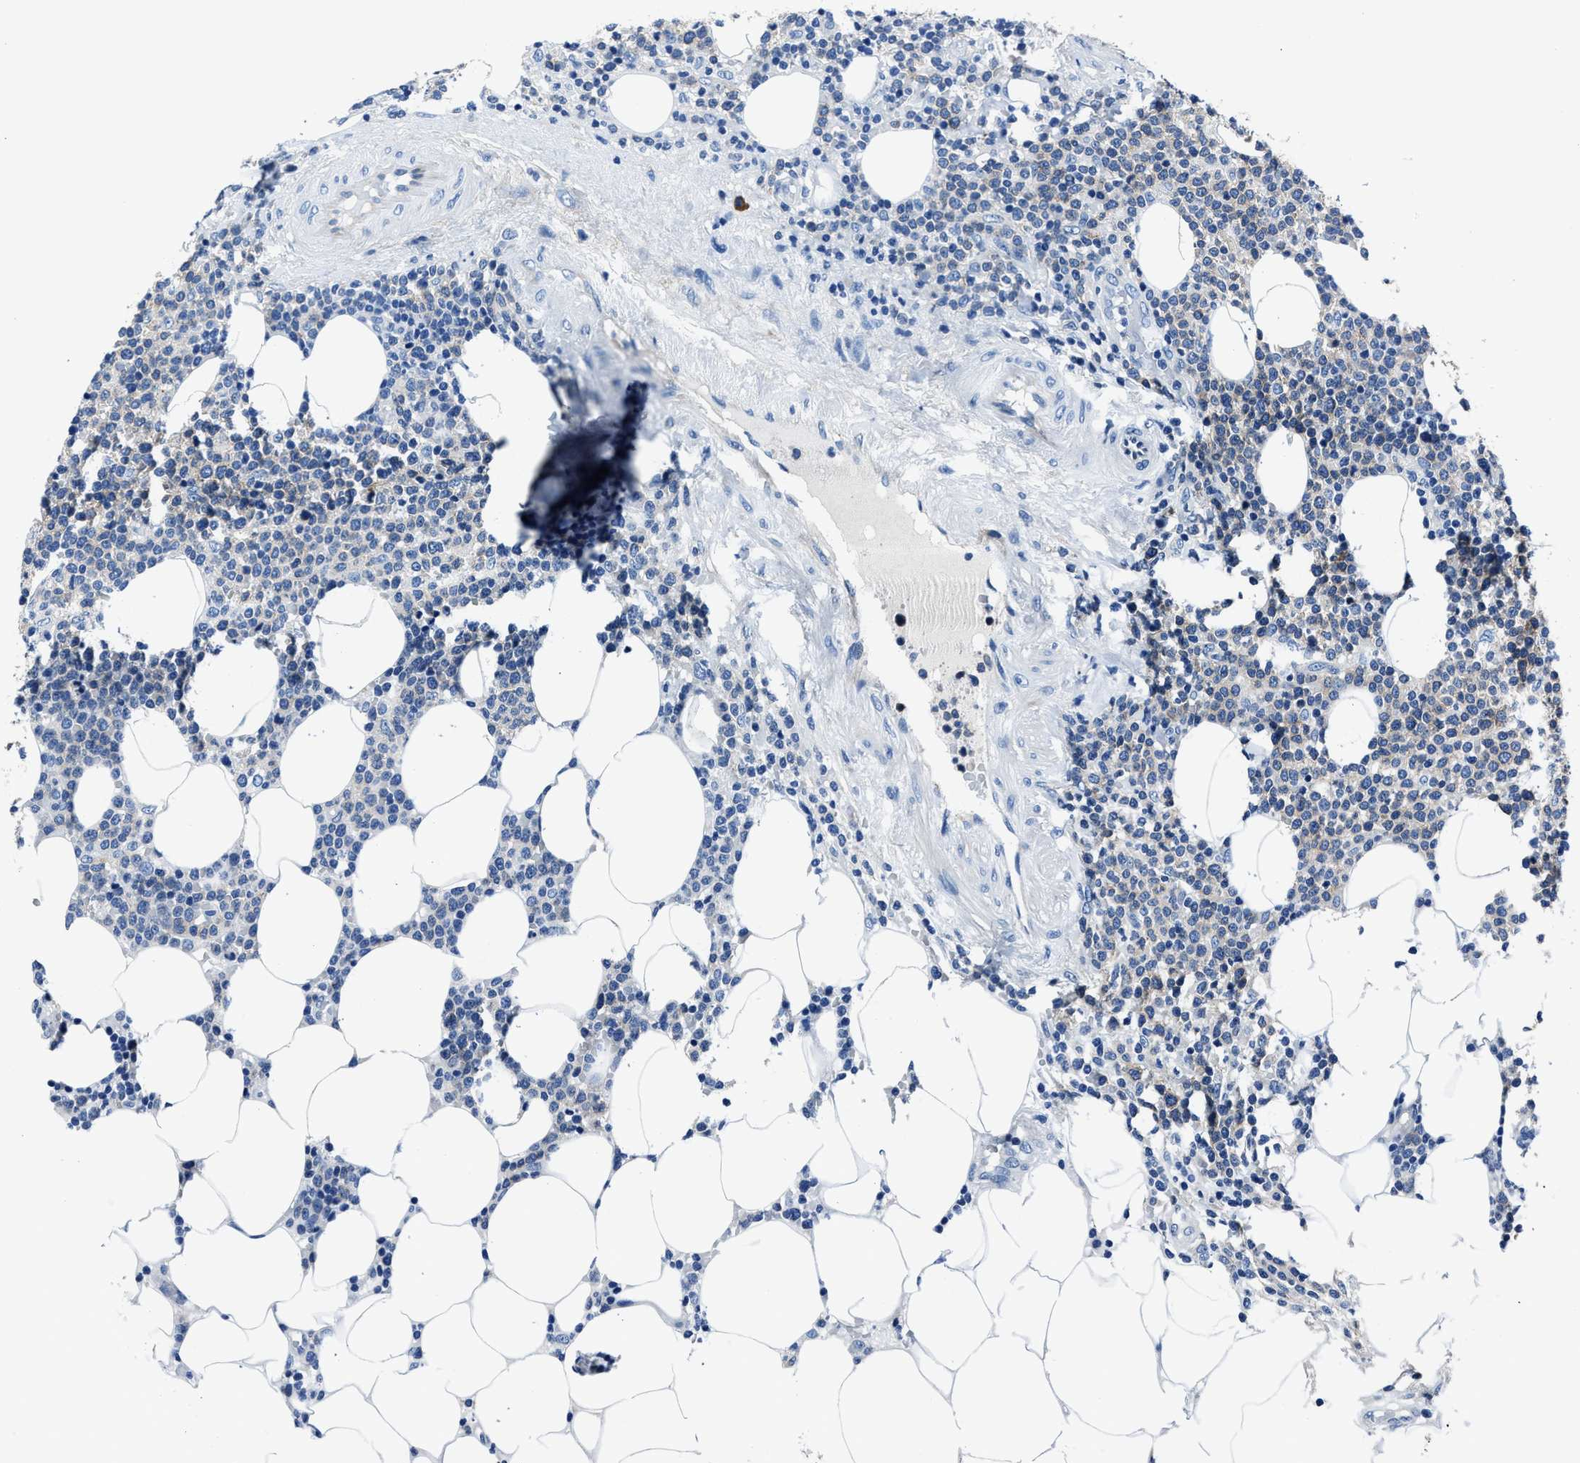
{"staining": {"intensity": "weak", "quantity": ">75%", "location": "cytoplasmic/membranous"}, "tissue": "lymphoma", "cell_type": "Tumor cells", "image_type": "cancer", "snomed": [{"axis": "morphology", "description": "Malignant lymphoma, non-Hodgkin's type, High grade"}, {"axis": "topography", "description": "Lymph node"}], "caption": "Immunohistochemical staining of human high-grade malignant lymphoma, non-Hodgkin's type displays weak cytoplasmic/membranous protein expression in approximately >75% of tumor cells.", "gene": "LMO7", "patient": {"sex": "male", "age": 61}}